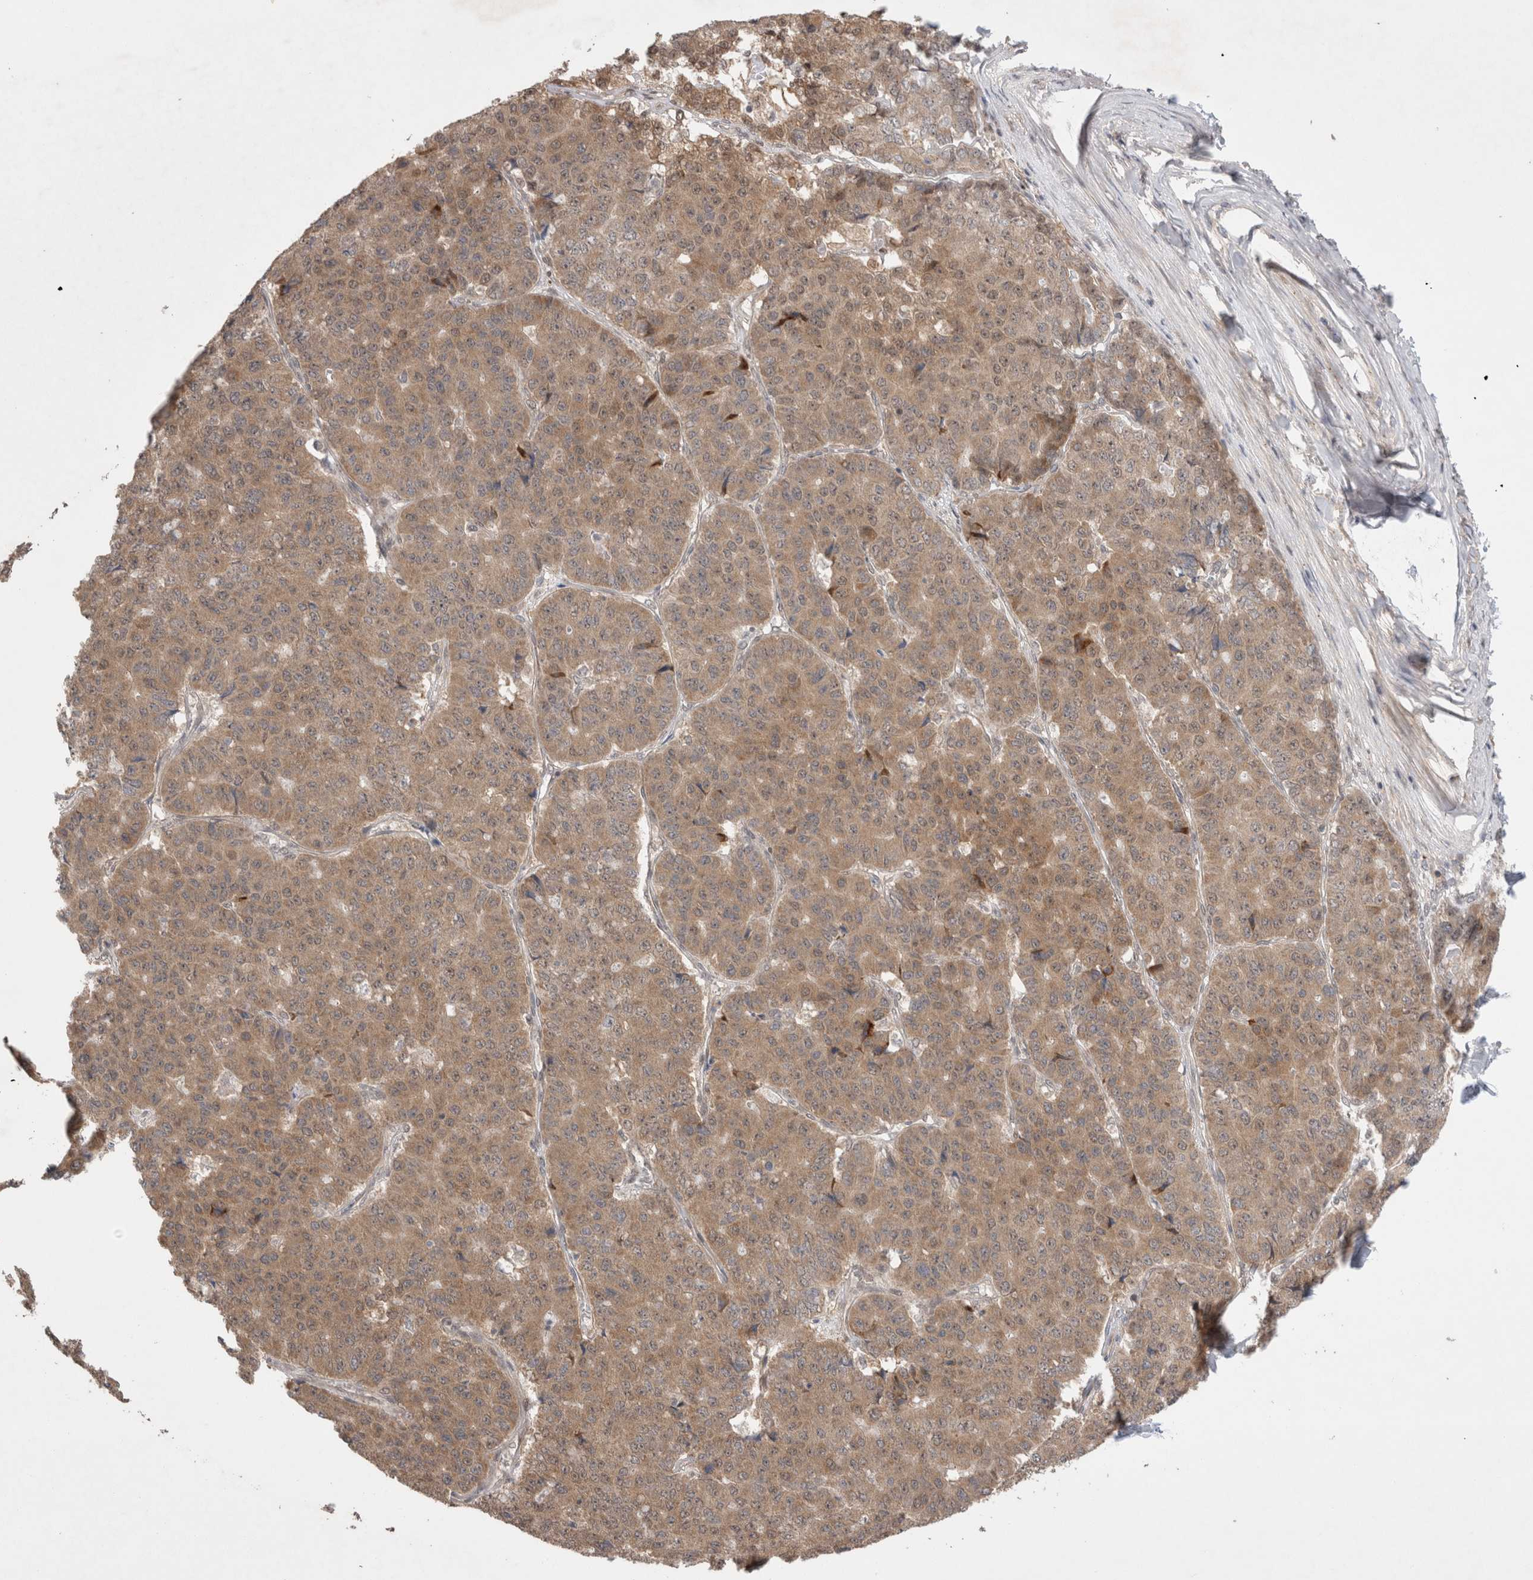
{"staining": {"intensity": "moderate", "quantity": ">75%", "location": "cytoplasmic/membranous"}, "tissue": "pancreatic cancer", "cell_type": "Tumor cells", "image_type": "cancer", "snomed": [{"axis": "morphology", "description": "Adenocarcinoma, NOS"}, {"axis": "topography", "description": "Pancreas"}], "caption": "Adenocarcinoma (pancreatic) stained with DAB (3,3'-diaminobenzidine) immunohistochemistry (IHC) reveals medium levels of moderate cytoplasmic/membranous expression in approximately >75% of tumor cells. Nuclei are stained in blue.", "gene": "SLC29A1", "patient": {"sex": "male", "age": 50}}